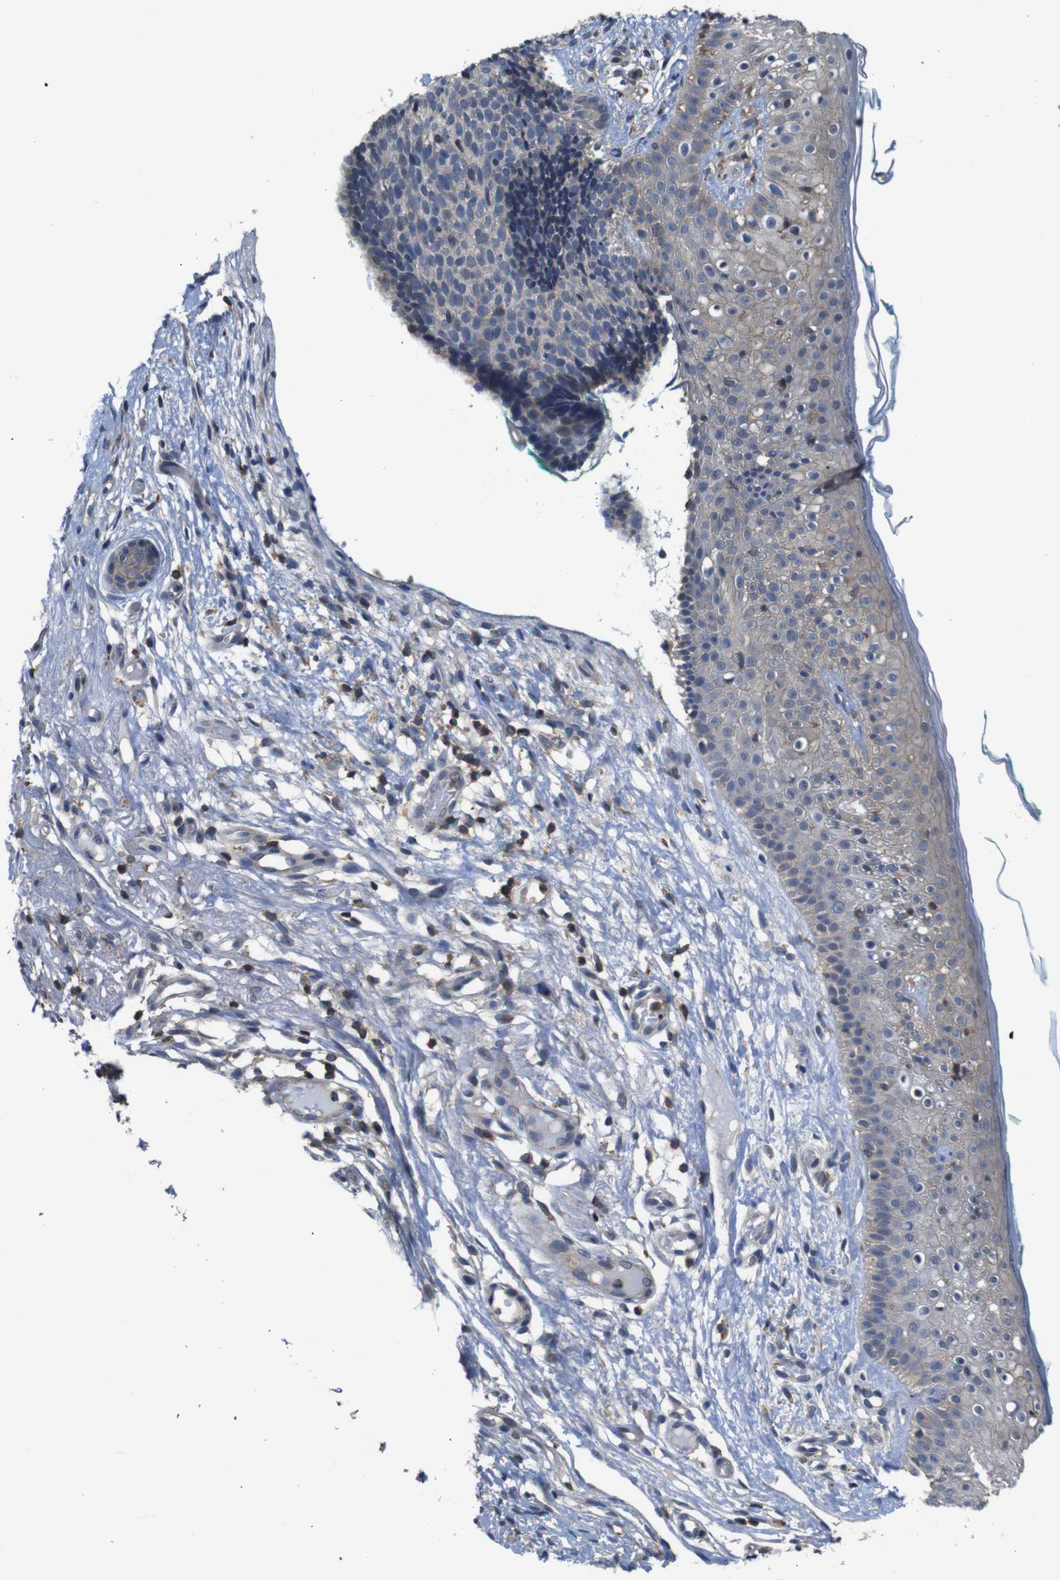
{"staining": {"intensity": "weak", "quantity": "<25%", "location": "cytoplasmic/membranous"}, "tissue": "skin cancer", "cell_type": "Tumor cells", "image_type": "cancer", "snomed": [{"axis": "morphology", "description": "Basal cell carcinoma"}, {"axis": "topography", "description": "Skin"}], "caption": "This histopathology image is of basal cell carcinoma (skin) stained with immunohistochemistry to label a protein in brown with the nuclei are counter-stained blue. There is no expression in tumor cells. (DAB (3,3'-diaminobenzidine) immunohistochemistry visualized using brightfield microscopy, high magnification).", "gene": "BRWD3", "patient": {"sex": "female", "age": 84}}